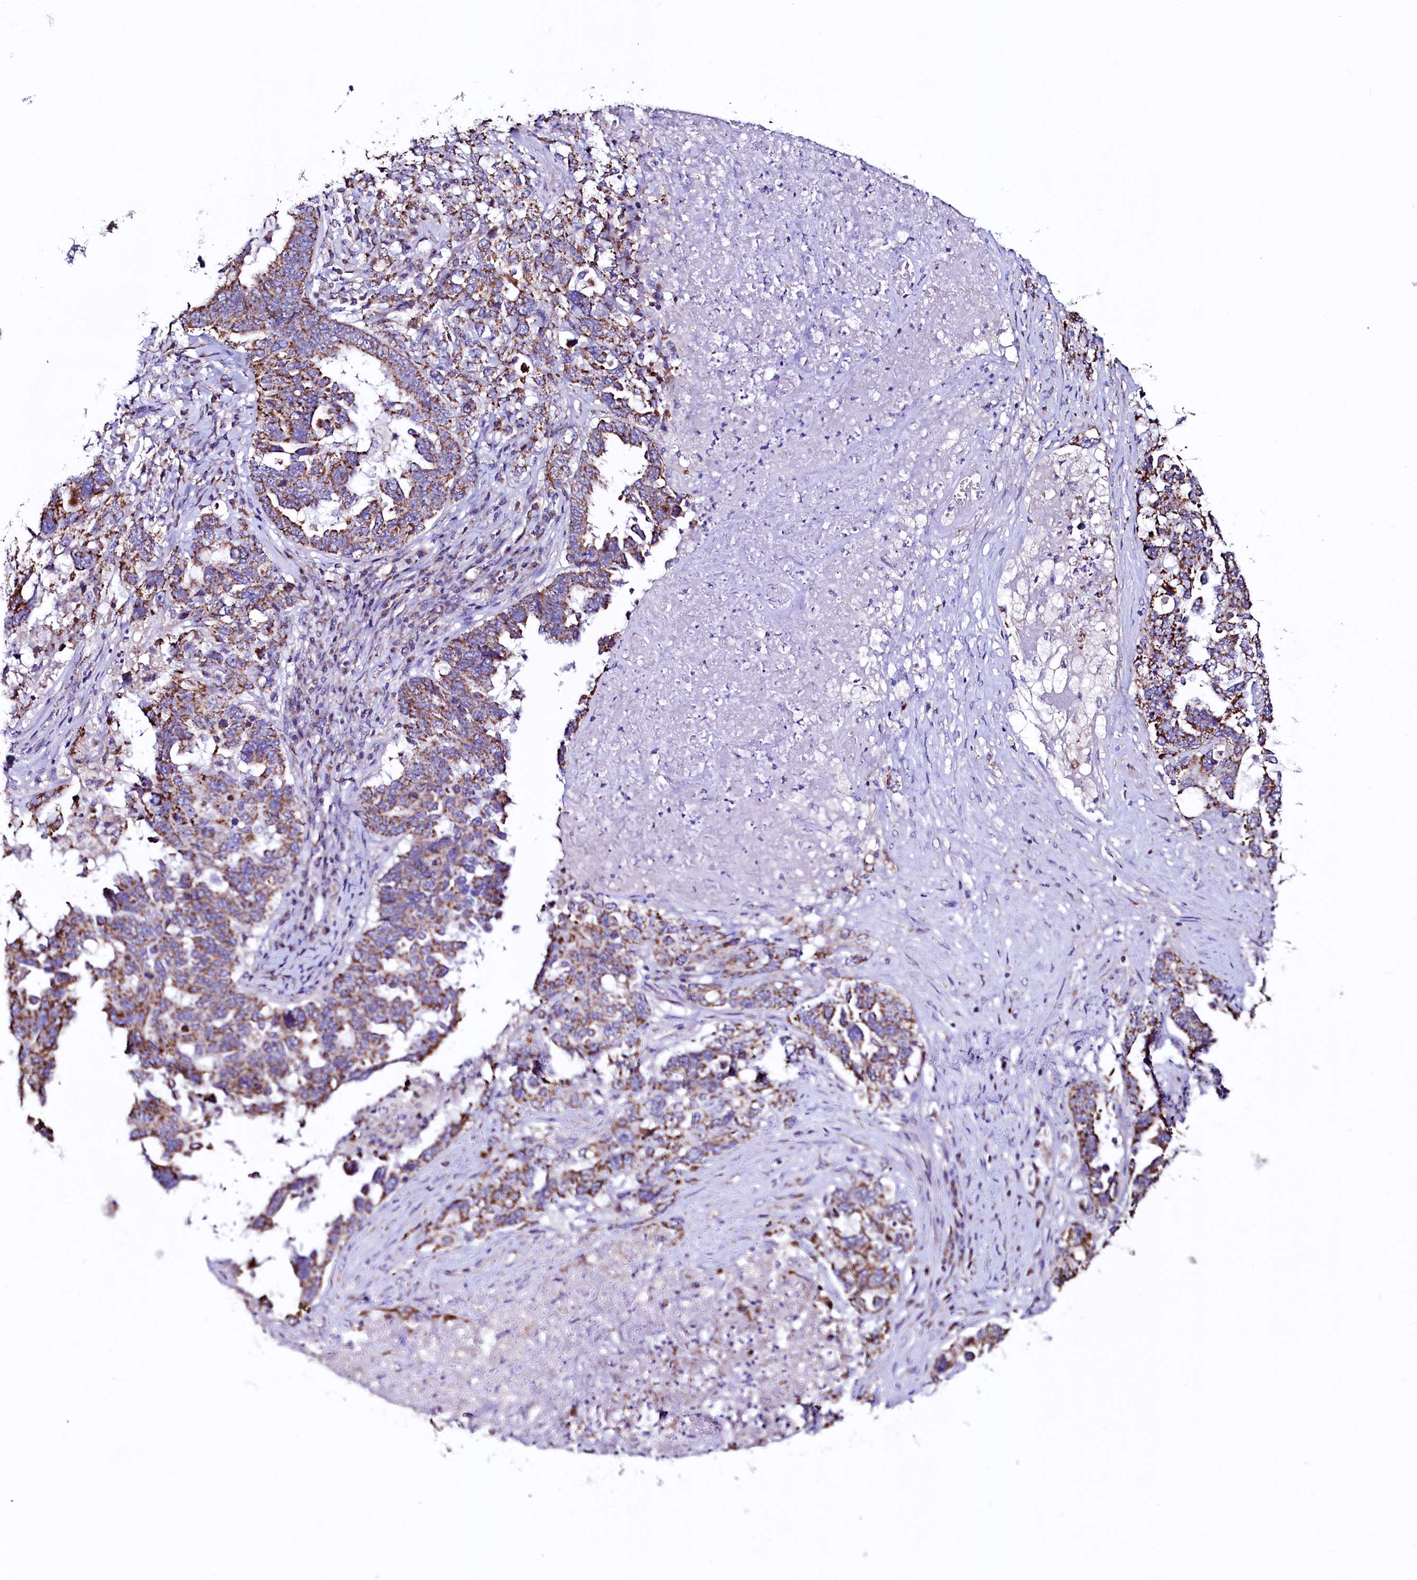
{"staining": {"intensity": "moderate", "quantity": ">75%", "location": "cytoplasmic/membranous"}, "tissue": "ovarian cancer", "cell_type": "Tumor cells", "image_type": "cancer", "snomed": [{"axis": "morphology", "description": "Carcinoma, endometroid"}, {"axis": "topography", "description": "Ovary"}], "caption": "Immunohistochemistry (IHC) micrograph of neoplastic tissue: human ovarian cancer (endometroid carcinoma) stained using immunohistochemistry (IHC) exhibits medium levels of moderate protein expression localized specifically in the cytoplasmic/membranous of tumor cells, appearing as a cytoplasmic/membranous brown color.", "gene": "STARD5", "patient": {"sex": "female", "age": 62}}